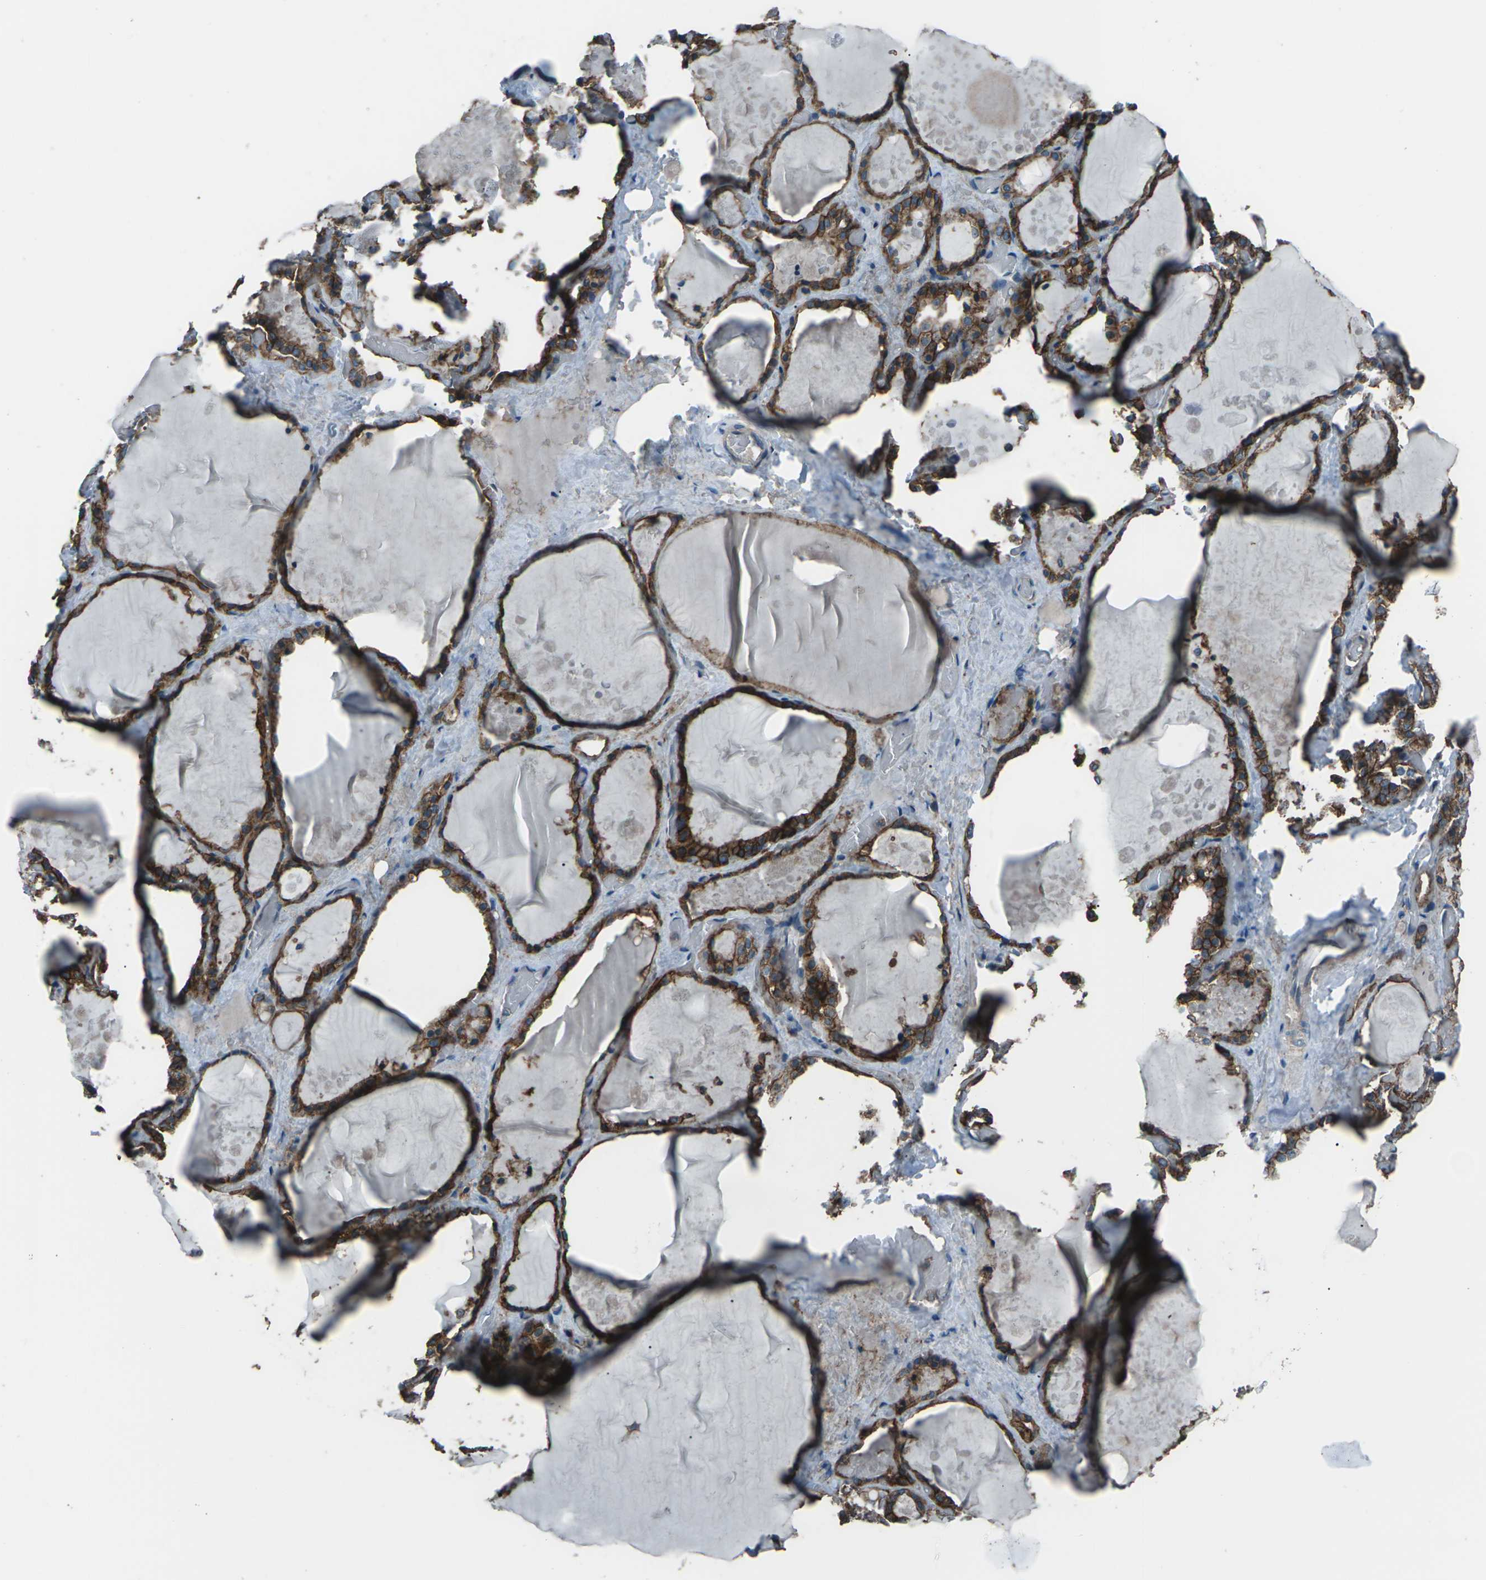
{"staining": {"intensity": "strong", "quantity": ">75%", "location": "cytoplasmic/membranous"}, "tissue": "thyroid gland", "cell_type": "Glandular cells", "image_type": "normal", "snomed": [{"axis": "morphology", "description": "Normal tissue, NOS"}, {"axis": "topography", "description": "Thyroid gland"}], "caption": "Immunohistochemical staining of benign thyroid gland displays strong cytoplasmic/membranous protein expression in approximately >75% of glandular cells.", "gene": "CMTM4", "patient": {"sex": "male", "age": 61}}